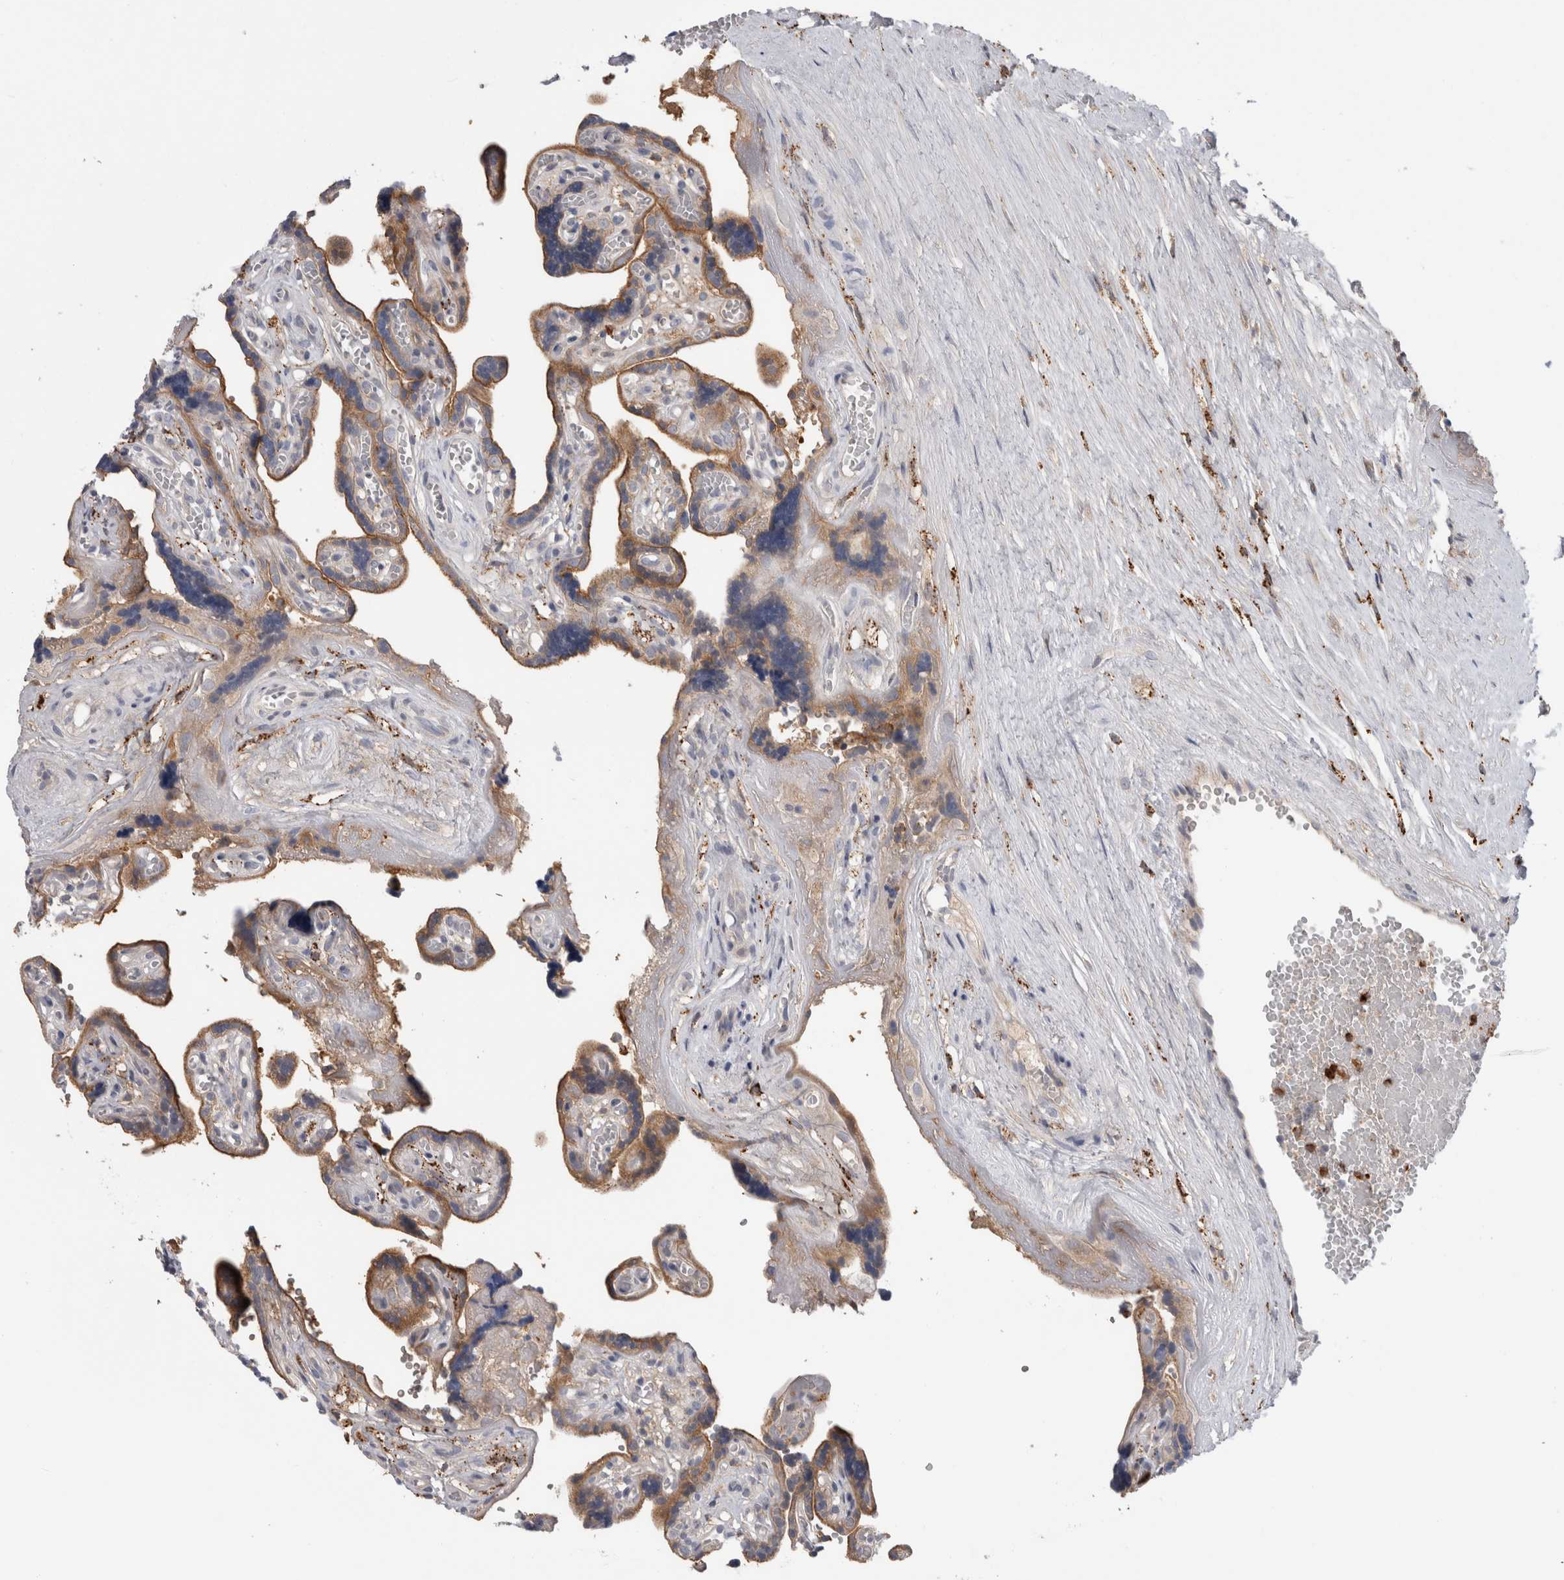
{"staining": {"intensity": "moderate", "quantity": "25%-75%", "location": "cytoplasmic/membranous"}, "tissue": "placenta", "cell_type": "Trophoblastic cells", "image_type": "normal", "snomed": [{"axis": "morphology", "description": "Normal tissue, NOS"}, {"axis": "topography", "description": "Placenta"}], "caption": "Trophoblastic cells demonstrate medium levels of moderate cytoplasmic/membranous expression in approximately 25%-75% of cells in benign human placenta.", "gene": "TBCE", "patient": {"sex": "female", "age": 30}}